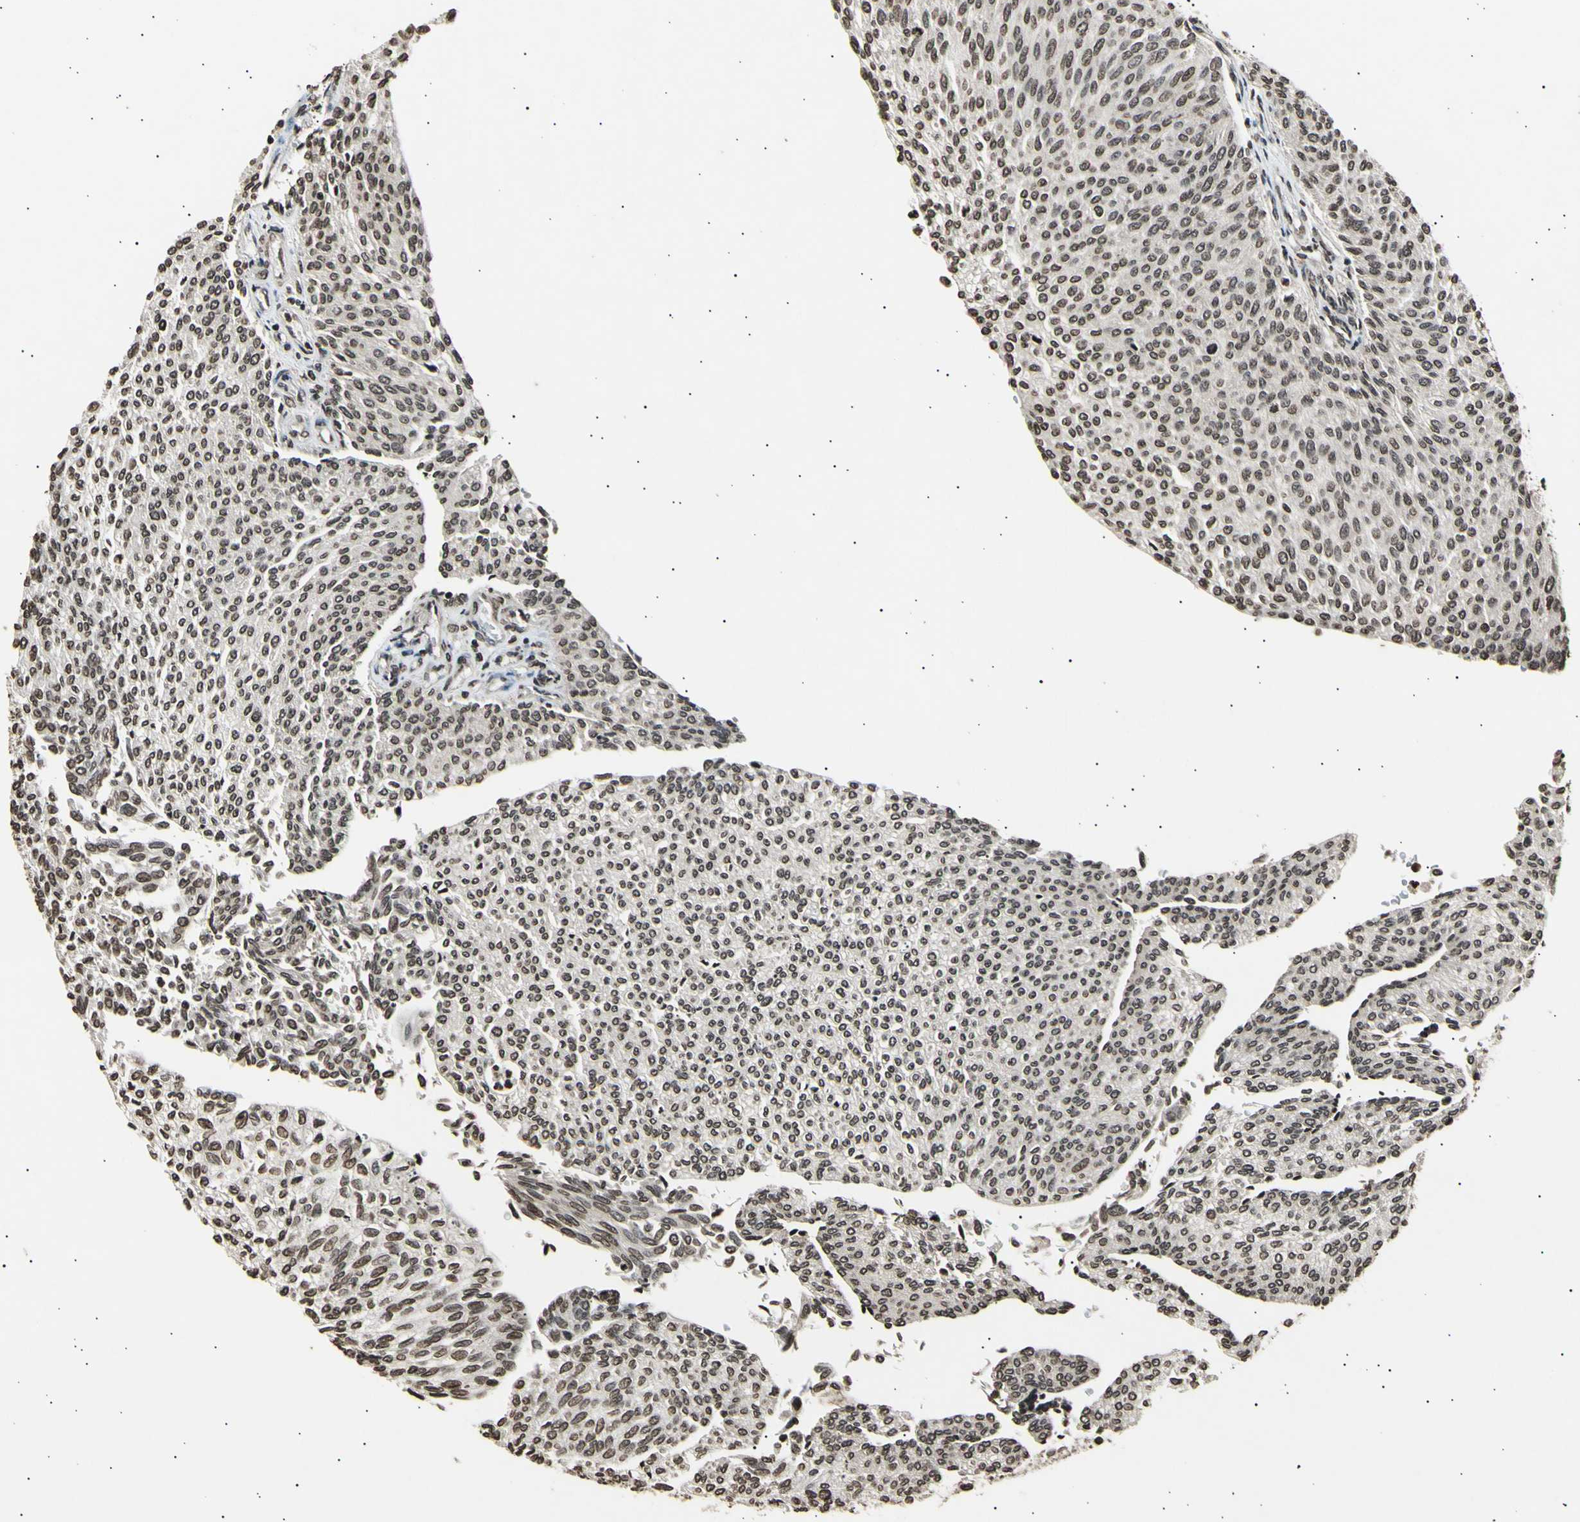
{"staining": {"intensity": "moderate", "quantity": ">75%", "location": "cytoplasmic/membranous,nuclear"}, "tissue": "urothelial cancer", "cell_type": "Tumor cells", "image_type": "cancer", "snomed": [{"axis": "morphology", "description": "Urothelial carcinoma, Low grade"}, {"axis": "topography", "description": "Urinary bladder"}], "caption": "An image of human urothelial carcinoma (low-grade) stained for a protein exhibits moderate cytoplasmic/membranous and nuclear brown staining in tumor cells.", "gene": "ANAPC7", "patient": {"sex": "female", "age": 79}}